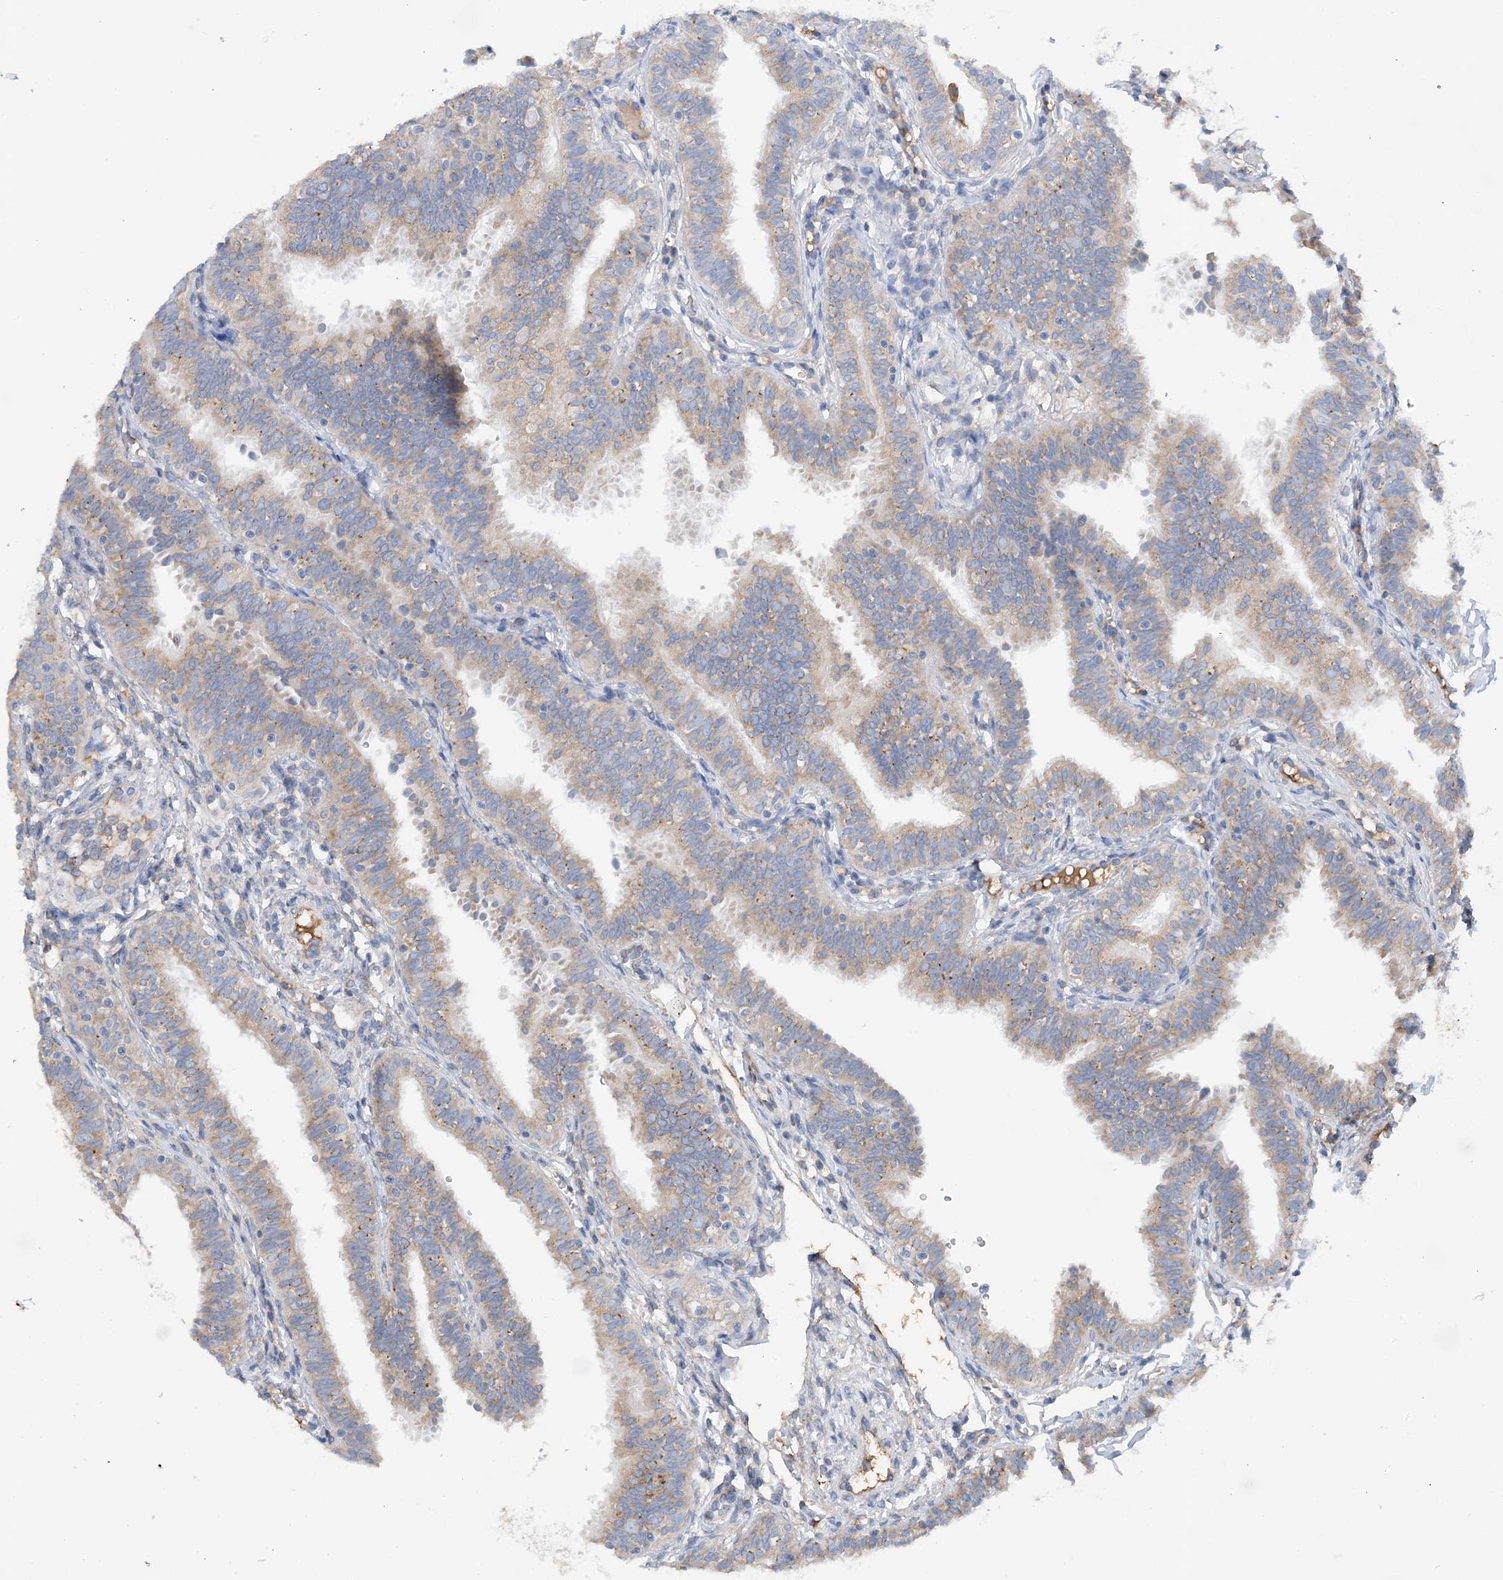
{"staining": {"intensity": "moderate", "quantity": "25%-75%", "location": "cytoplasmic/membranous"}, "tissue": "fallopian tube", "cell_type": "Glandular cells", "image_type": "normal", "snomed": [{"axis": "morphology", "description": "Normal tissue, NOS"}, {"axis": "topography", "description": "Fallopian tube"}], "caption": "The immunohistochemical stain highlights moderate cytoplasmic/membranous positivity in glandular cells of normal fallopian tube. The protein of interest is stained brown, and the nuclei are stained in blue (DAB IHC with brightfield microscopy, high magnification).", "gene": "SLC5A11", "patient": {"sex": "female", "age": 35}}